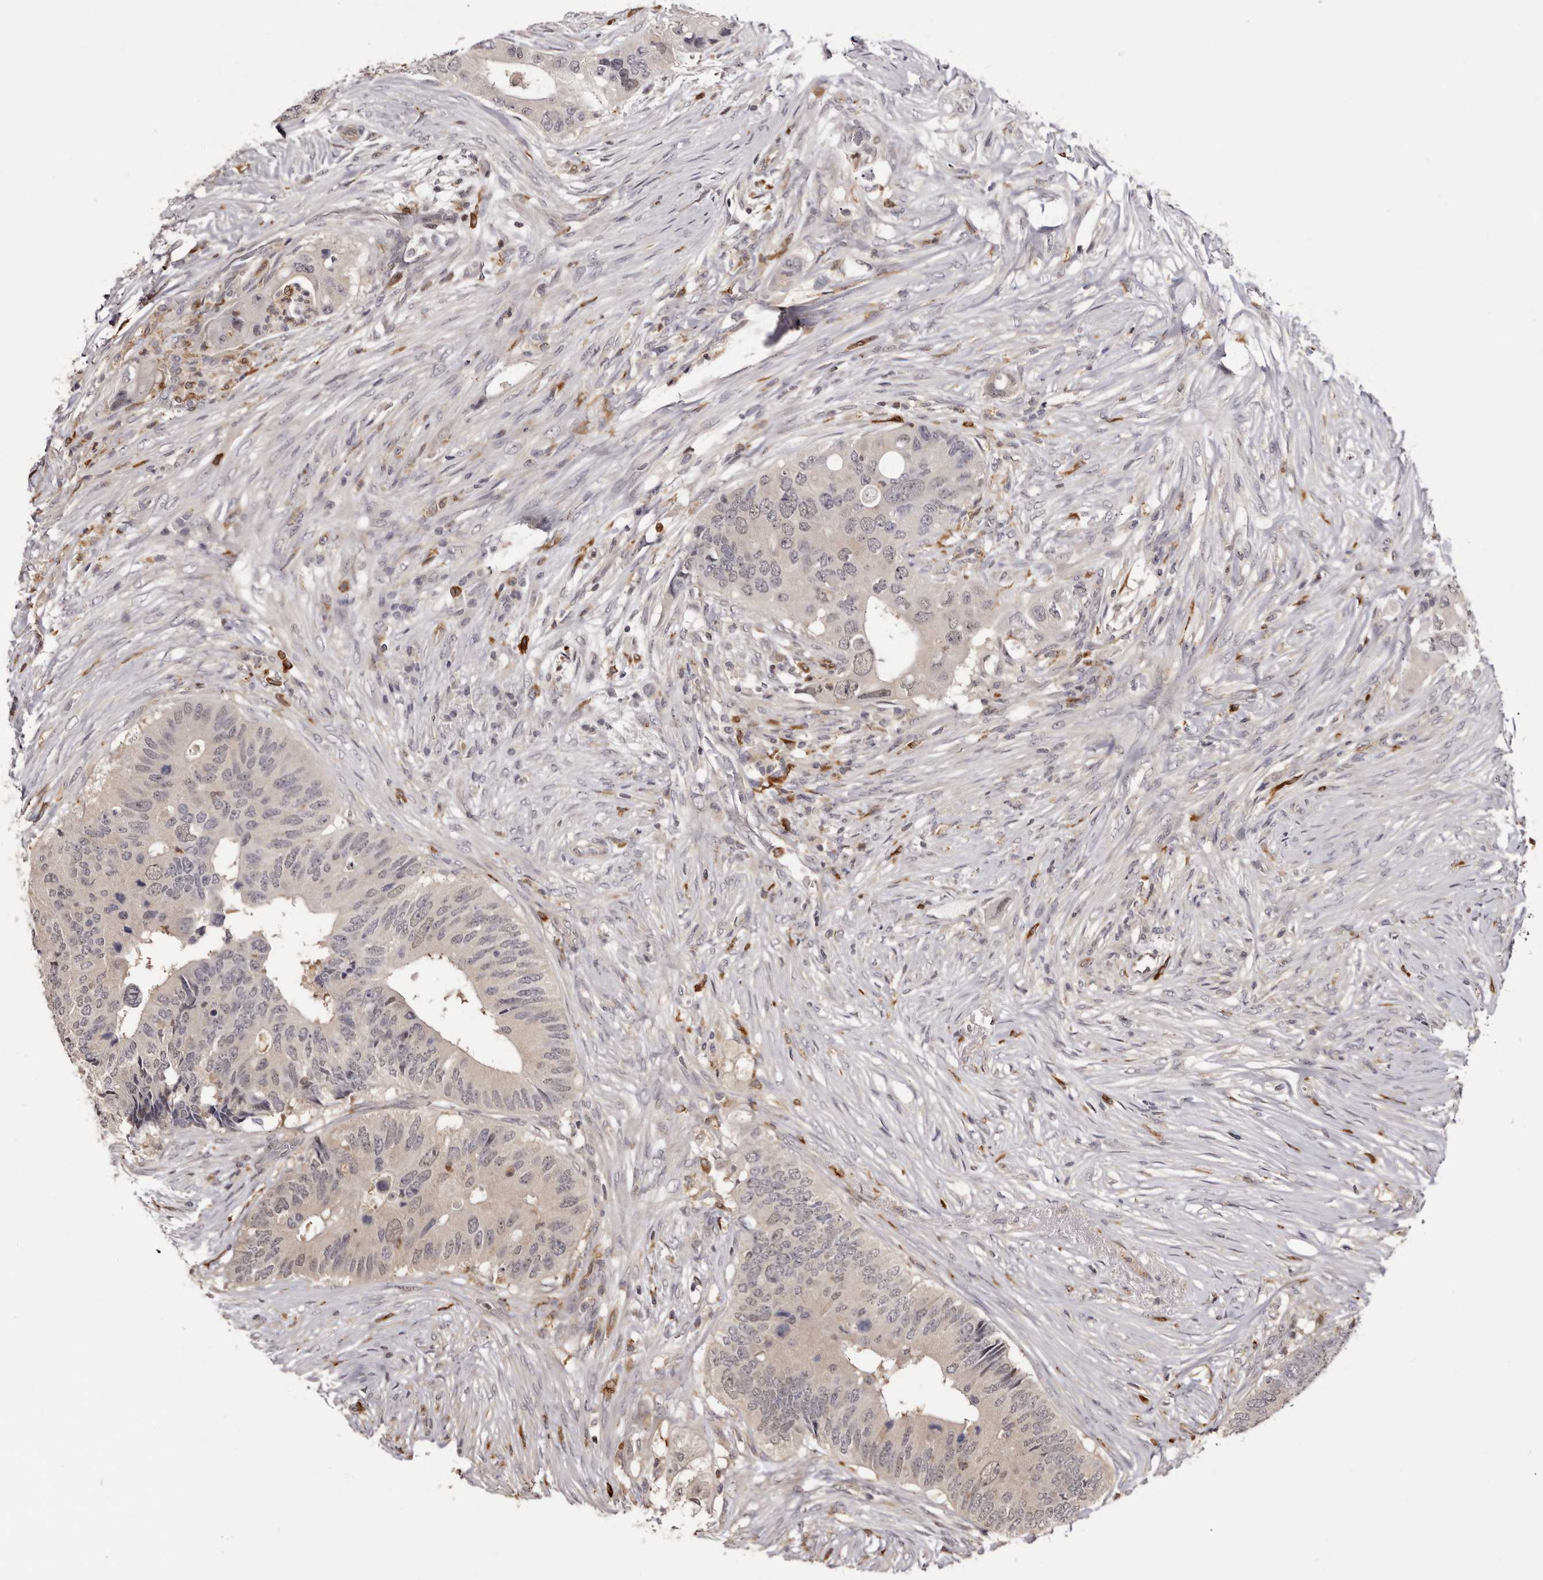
{"staining": {"intensity": "negative", "quantity": "none", "location": "none"}, "tissue": "colorectal cancer", "cell_type": "Tumor cells", "image_type": "cancer", "snomed": [{"axis": "morphology", "description": "Adenocarcinoma, NOS"}, {"axis": "topography", "description": "Colon"}], "caption": "This is an immunohistochemistry (IHC) photomicrograph of human colorectal cancer (adenocarcinoma). There is no staining in tumor cells.", "gene": "TNNI1", "patient": {"sex": "male", "age": 71}}